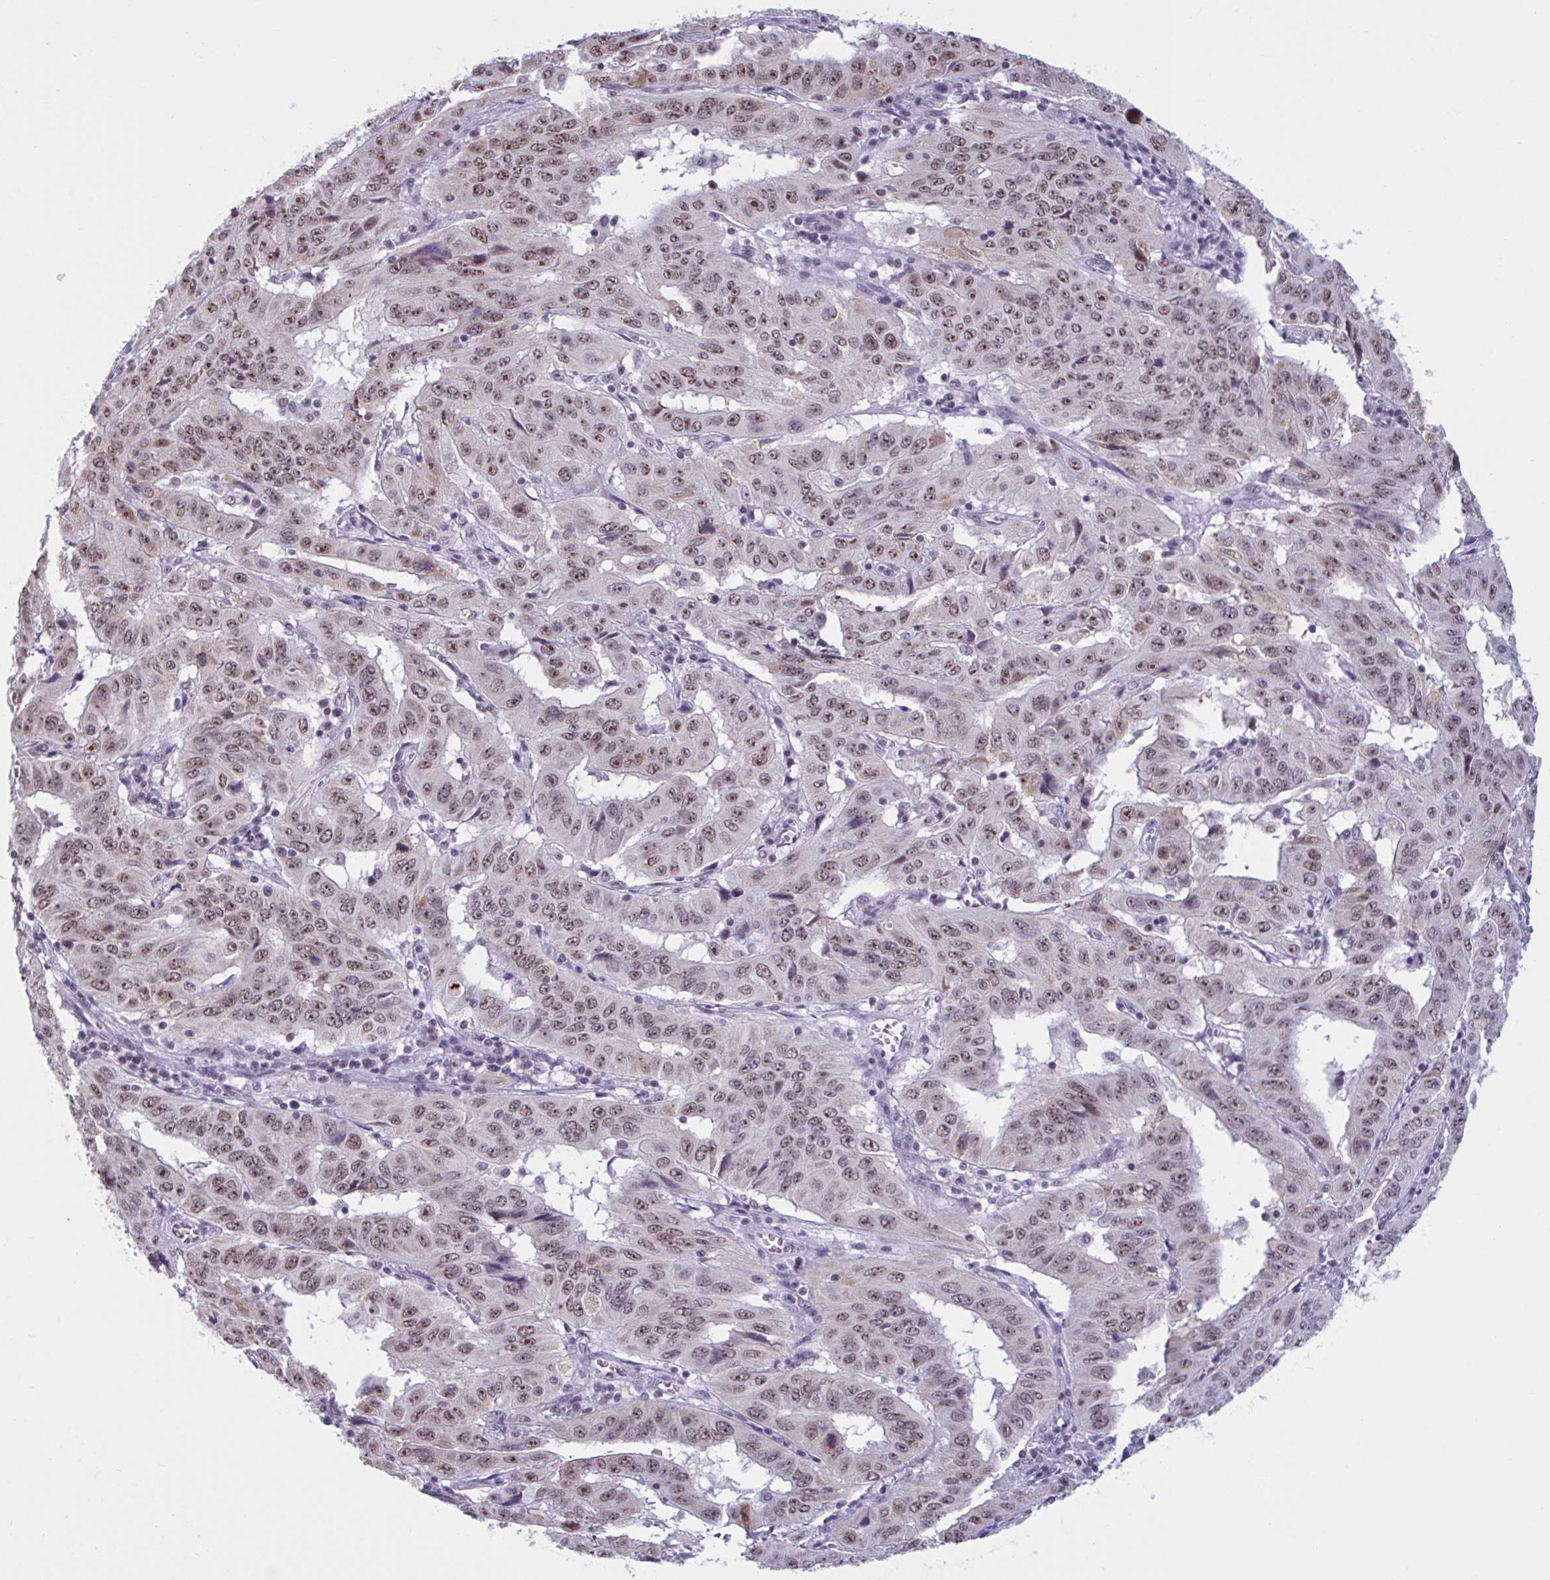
{"staining": {"intensity": "moderate", "quantity": ">75%", "location": "nuclear"}, "tissue": "pancreatic cancer", "cell_type": "Tumor cells", "image_type": "cancer", "snomed": [{"axis": "morphology", "description": "Adenocarcinoma, NOS"}, {"axis": "topography", "description": "Pancreas"}], "caption": "Protein staining of adenocarcinoma (pancreatic) tissue demonstrates moderate nuclear positivity in about >75% of tumor cells.", "gene": "TGM6", "patient": {"sex": "male", "age": 63}}